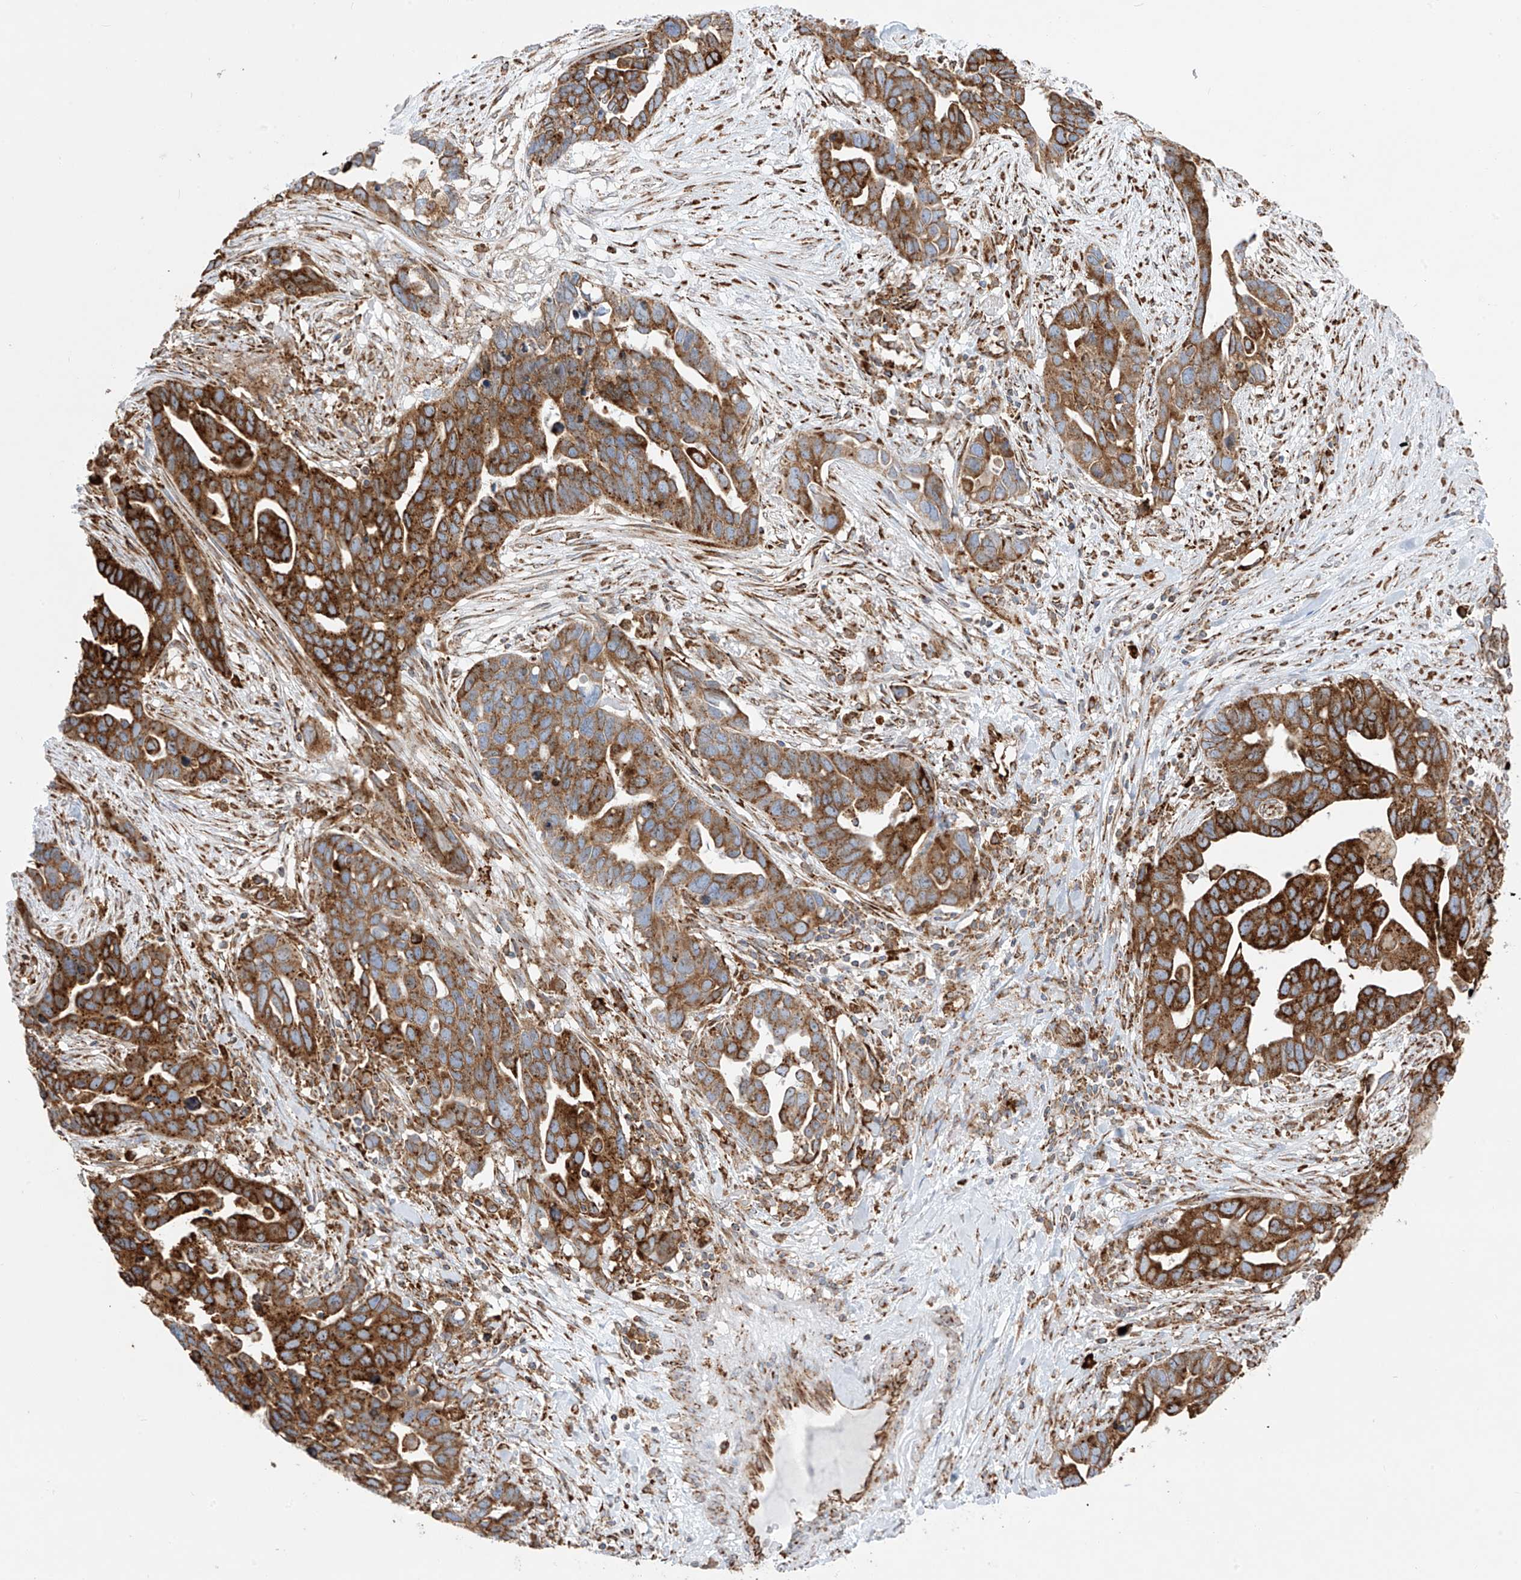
{"staining": {"intensity": "strong", "quantity": ">75%", "location": "cytoplasmic/membranous"}, "tissue": "ovarian cancer", "cell_type": "Tumor cells", "image_type": "cancer", "snomed": [{"axis": "morphology", "description": "Cystadenocarcinoma, serous, NOS"}, {"axis": "topography", "description": "Ovary"}], "caption": "Strong cytoplasmic/membranous protein positivity is present in about >75% of tumor cells in ovarian cancer.", "gene": "MX1", "patient": {"sex": "female", "age": 54}}